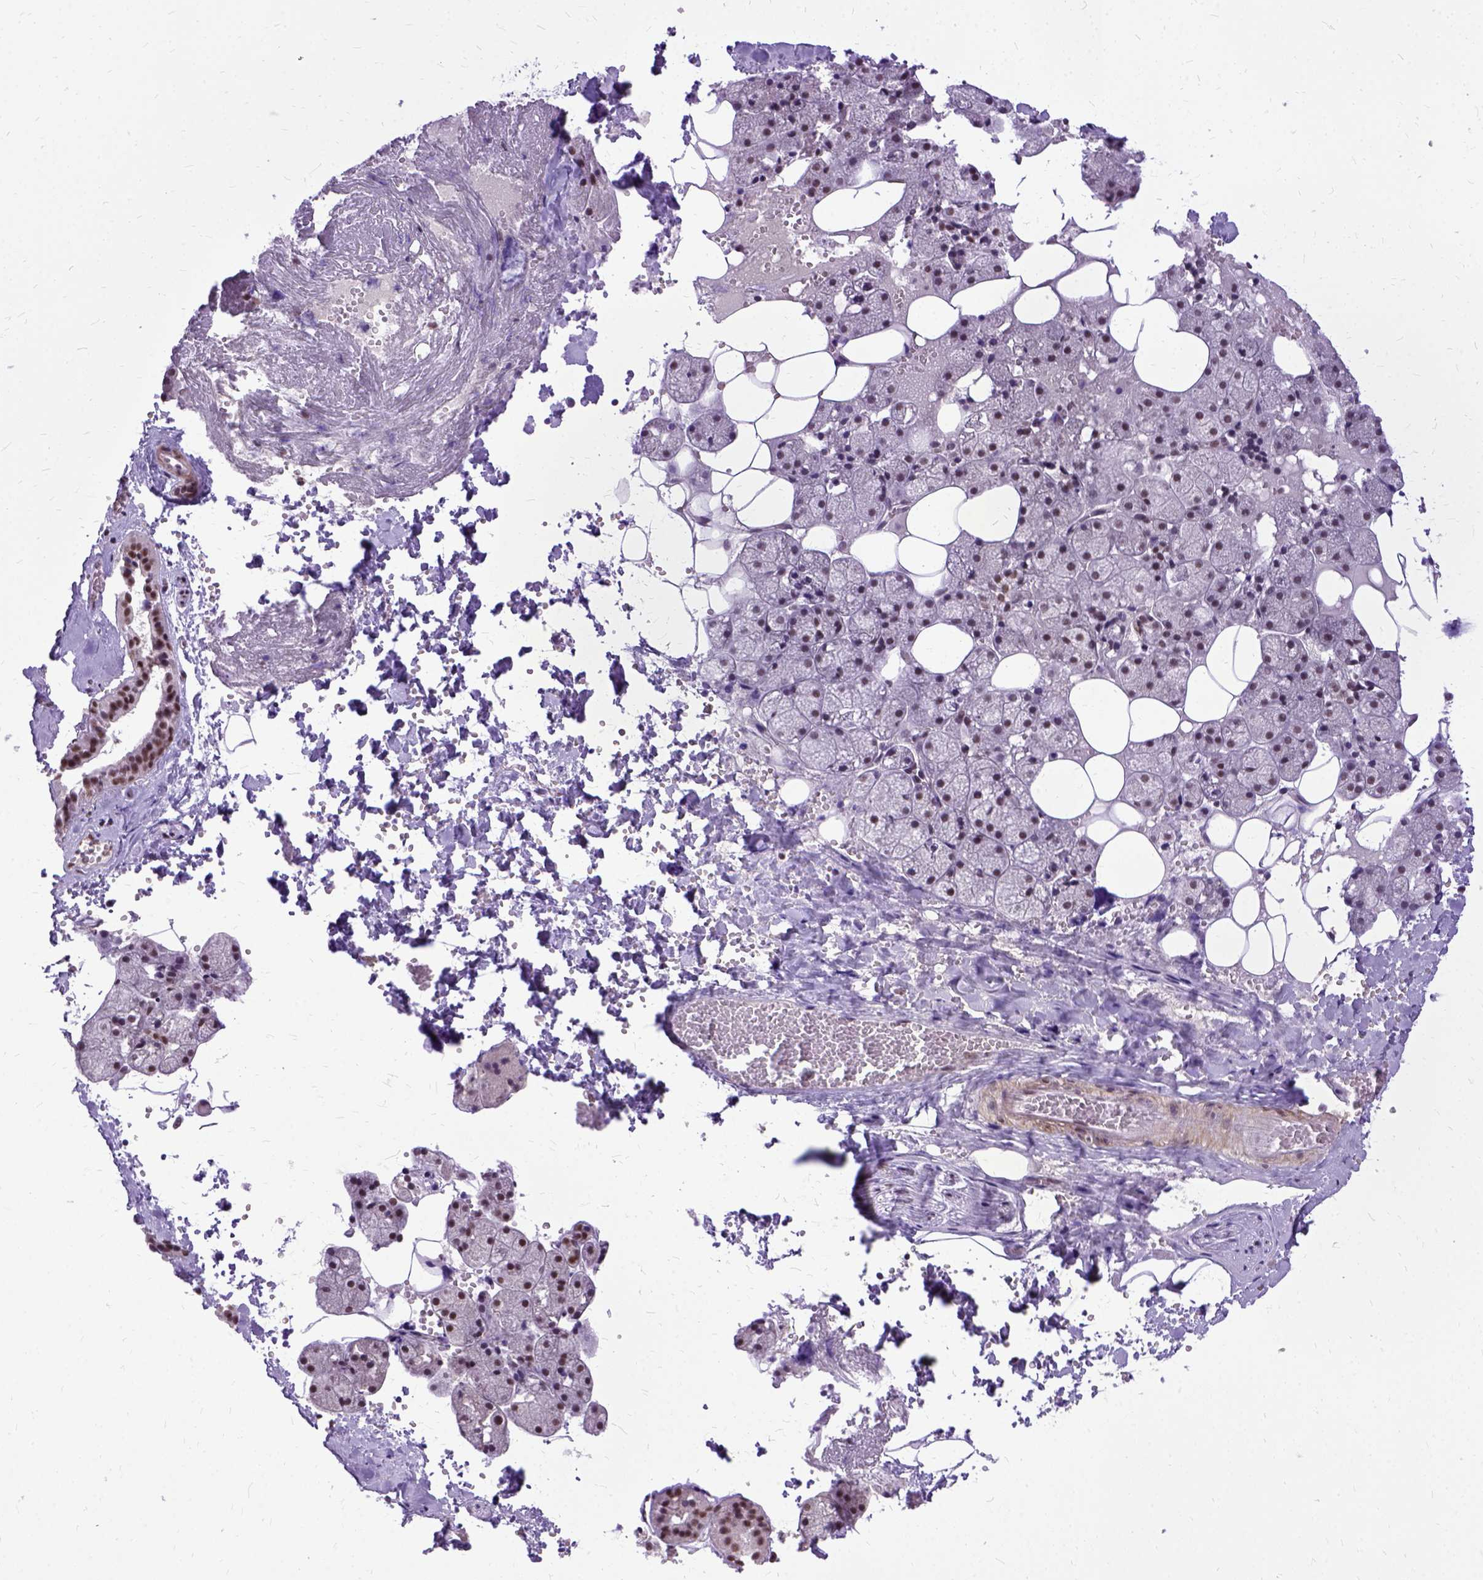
{"staining": {"intensity": "moderate", "quantity": ">75%", "location": "nuclear"}, "tissue": "salivary gland", "cell_type": "Glandular cells", "image_type": "normal", "snomed": [{"axis": "morphology", "description": "Normal tissue, NOS"}, {"axis": "topography", "description": "Salivary gland"}], "caption": "Immunohistochemistry (DAB (3,3'-diaminobenzidine)) staining of benign salivary gland shows moderate nuclear protein expression in approximately >75% of glandular cells.", "gene": "SETD1A", "patient": {"sex": "male", "age": 38}}